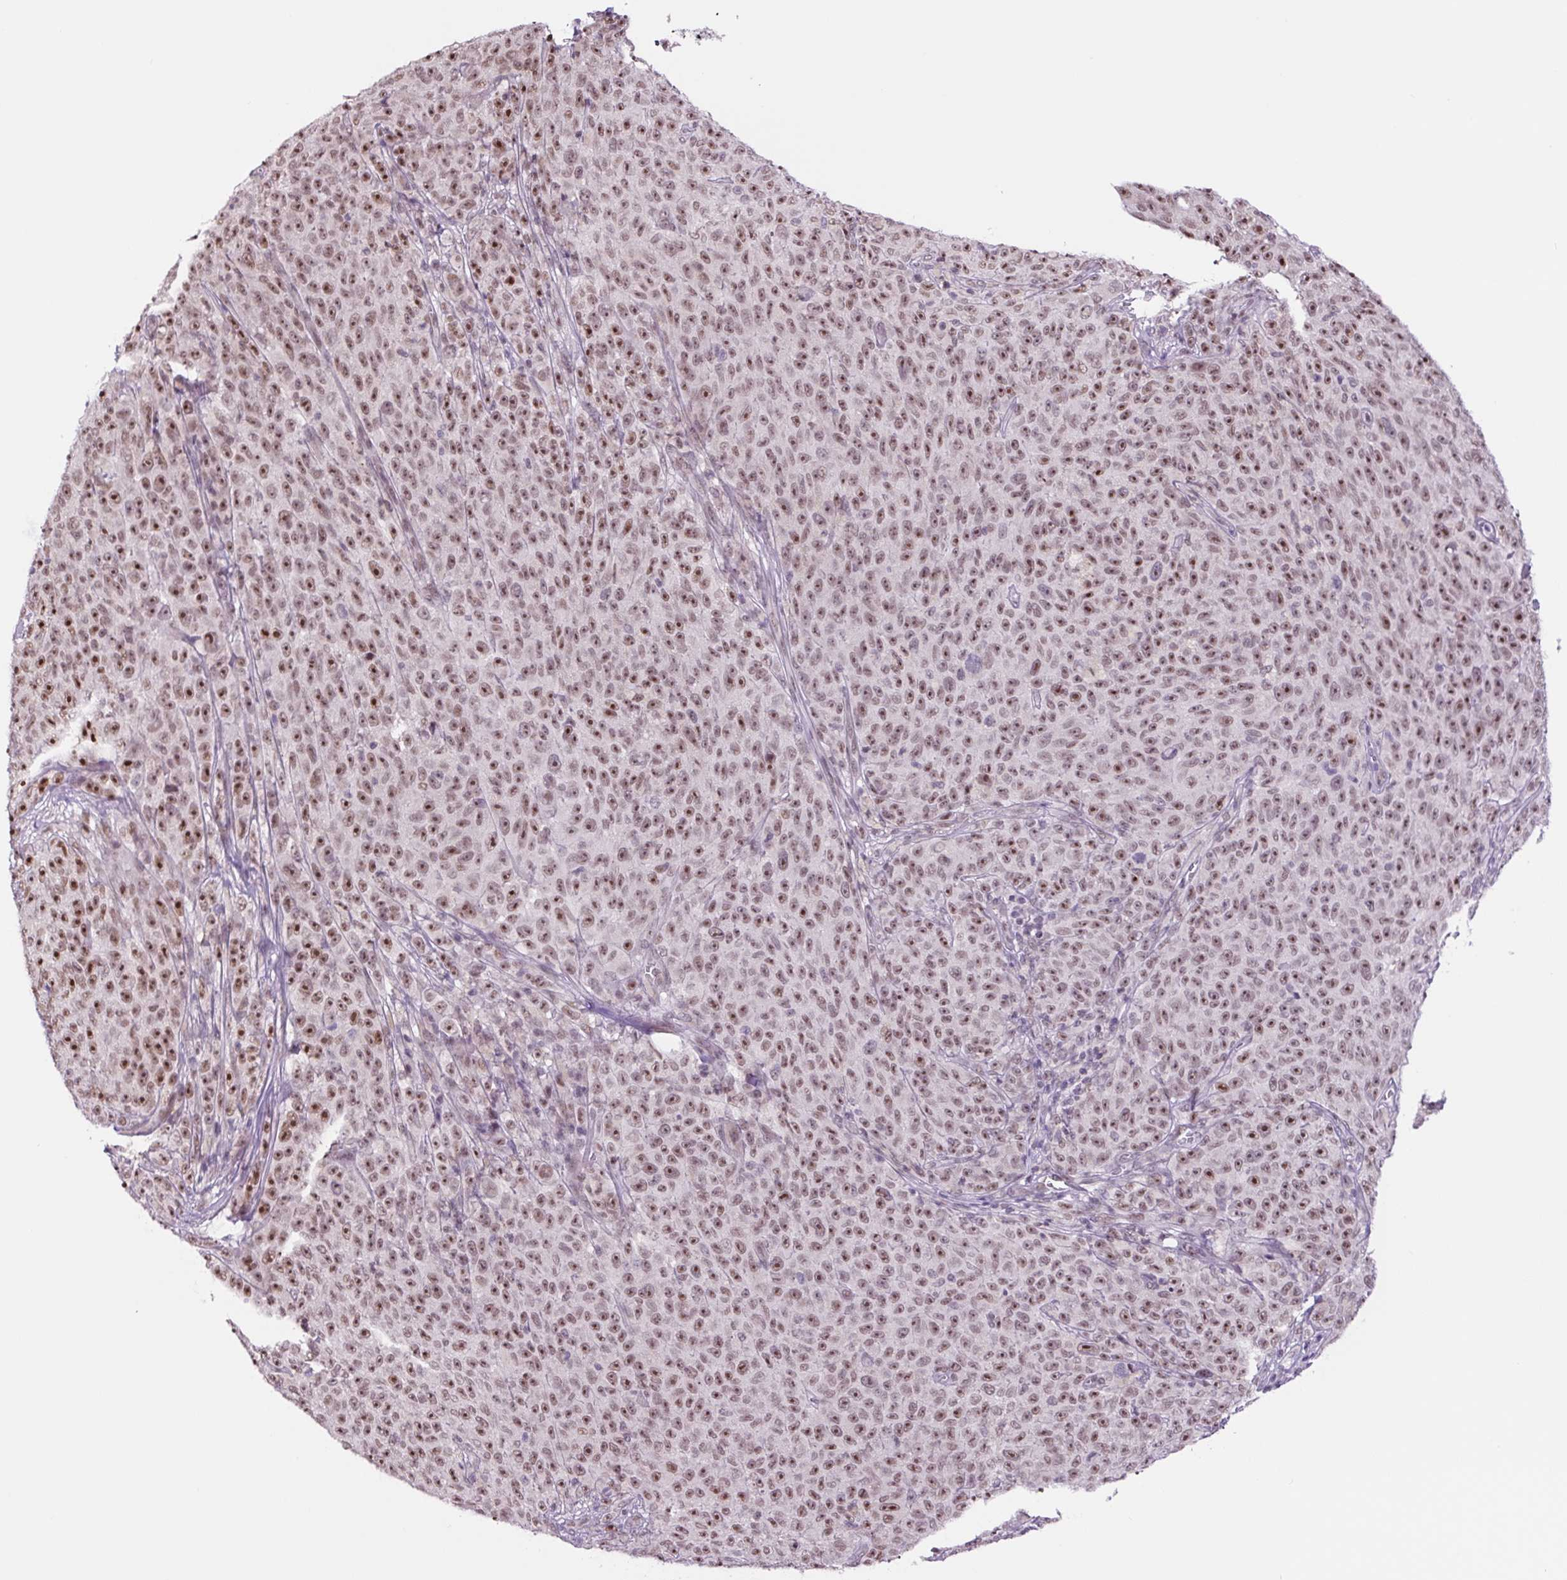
{"staining": {"intensity": "strong", "quantity": "25%-75%", "location": "nuclear"}, "tissue": "melanoma", "cell_type": "Tumor cells", "image_type": "cancer", "snomed": [{"axis": "morphology", "description": "Malignant melanoma, NOS"}, {"axis": "topography", "description": "Skin"}], "caption": "Immunohistochemical staining of malignant melanoma exhibits high levels of strong nuclear protein positivity in approximately 25%-75% of tumor cells. (DAB IHC with brightfield microscopy, high magnification).", "gene": "TAF1A", "patient": {"sex": "female", "age": 82}}